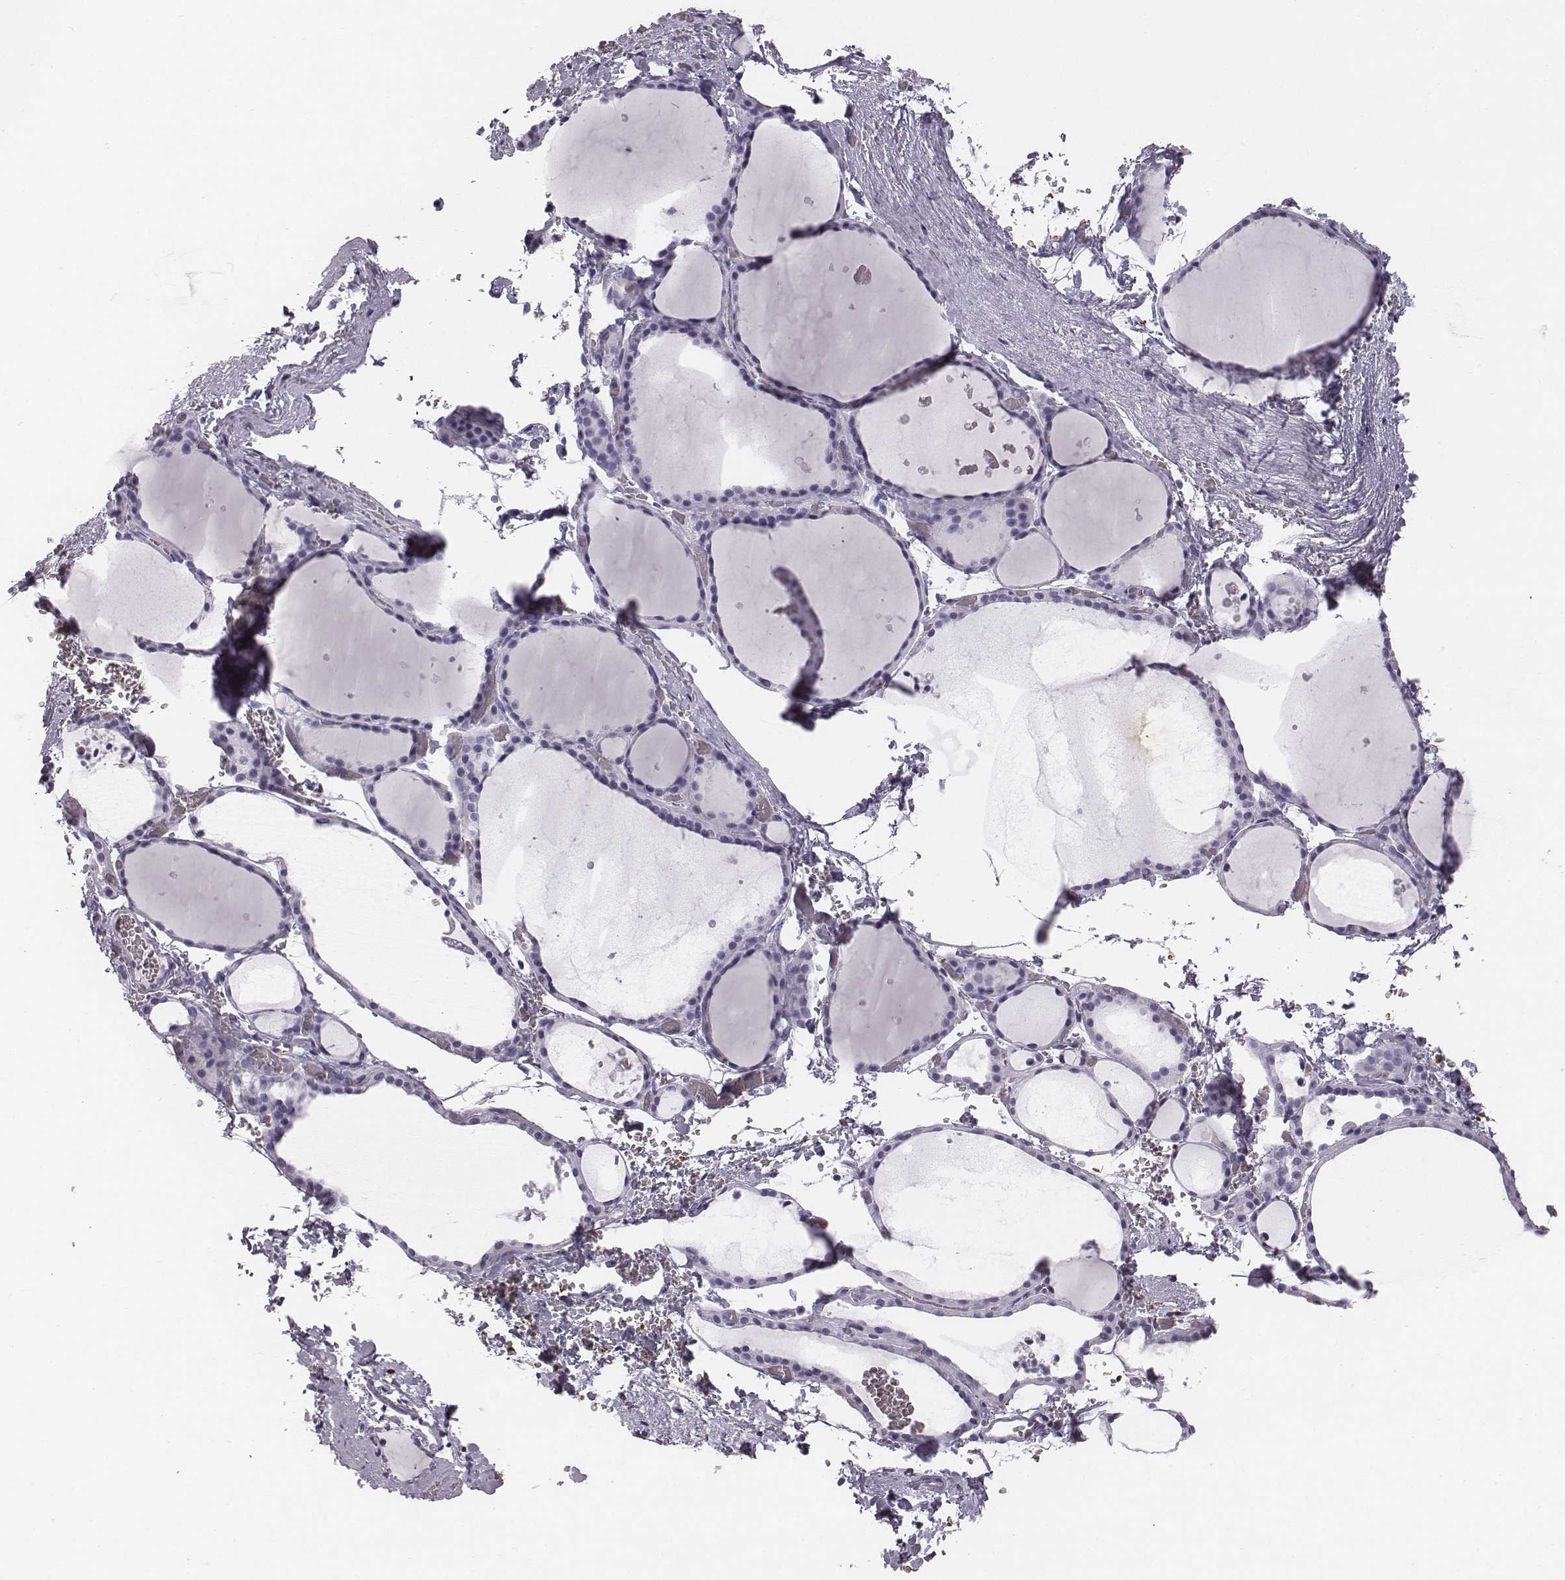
{"staining": {"intensity": "negative", "quantity": "none", "location": "none"}, "tissue": "thyroid gland", "cell_type": "Glandular cells", "image_type": "normal", "snomed": [{"axis": "morphology", "description": "Normal tissue, NOS"}, {"axis": "topography", "description": "Thyroid gland"}], "caption": "There is no significant positivity in glandular cells of thyroid gland. (Brightfield microscopy of DAB immunohistochemistry (IHC) at high magnification).", "gene": "HBZ", "patient": {"sex": "female", "age": 36}}